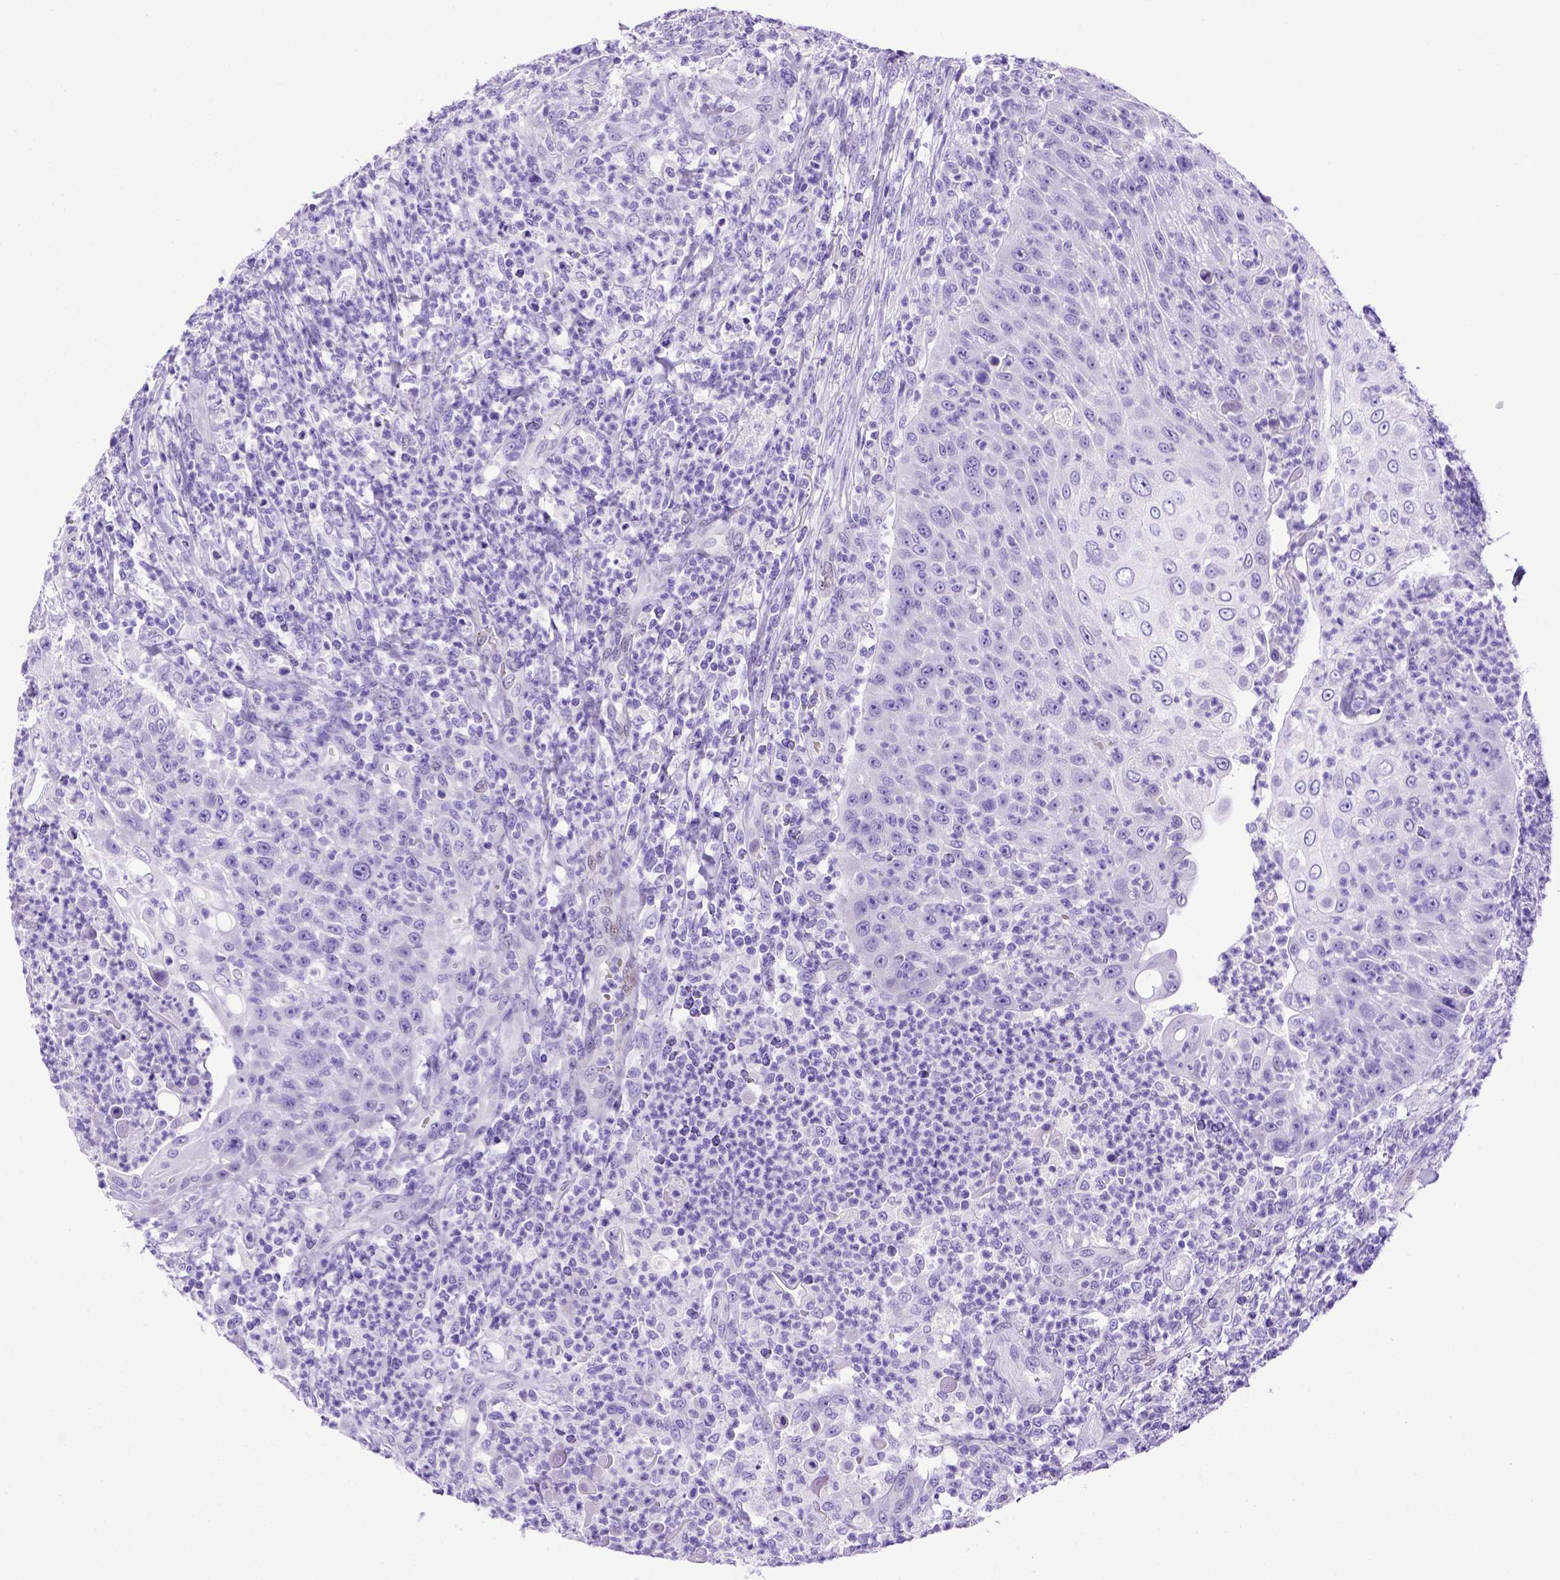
{"staining": {"intensity": "negative", "quantity": "none", "location": "none"}, "tissue": "head and neck cancer", "cell_type": "Tumor cells", "image_type": "cancer", "snomed": [{"axis": "morphology", "description": "Squamous cell carcinoma, NOS"}, {"axis": "topography", "description": "Head-Neck"}], "caption": "Immunohistochemistry (IHC) histopathology image of human head and neck cancer (squamous cell carcinoma) stained for a protein (brown), which exhibits no expression in tumor cells.", "gene": "MEOX2", "patient": {"sex": "male", "age": 69}}